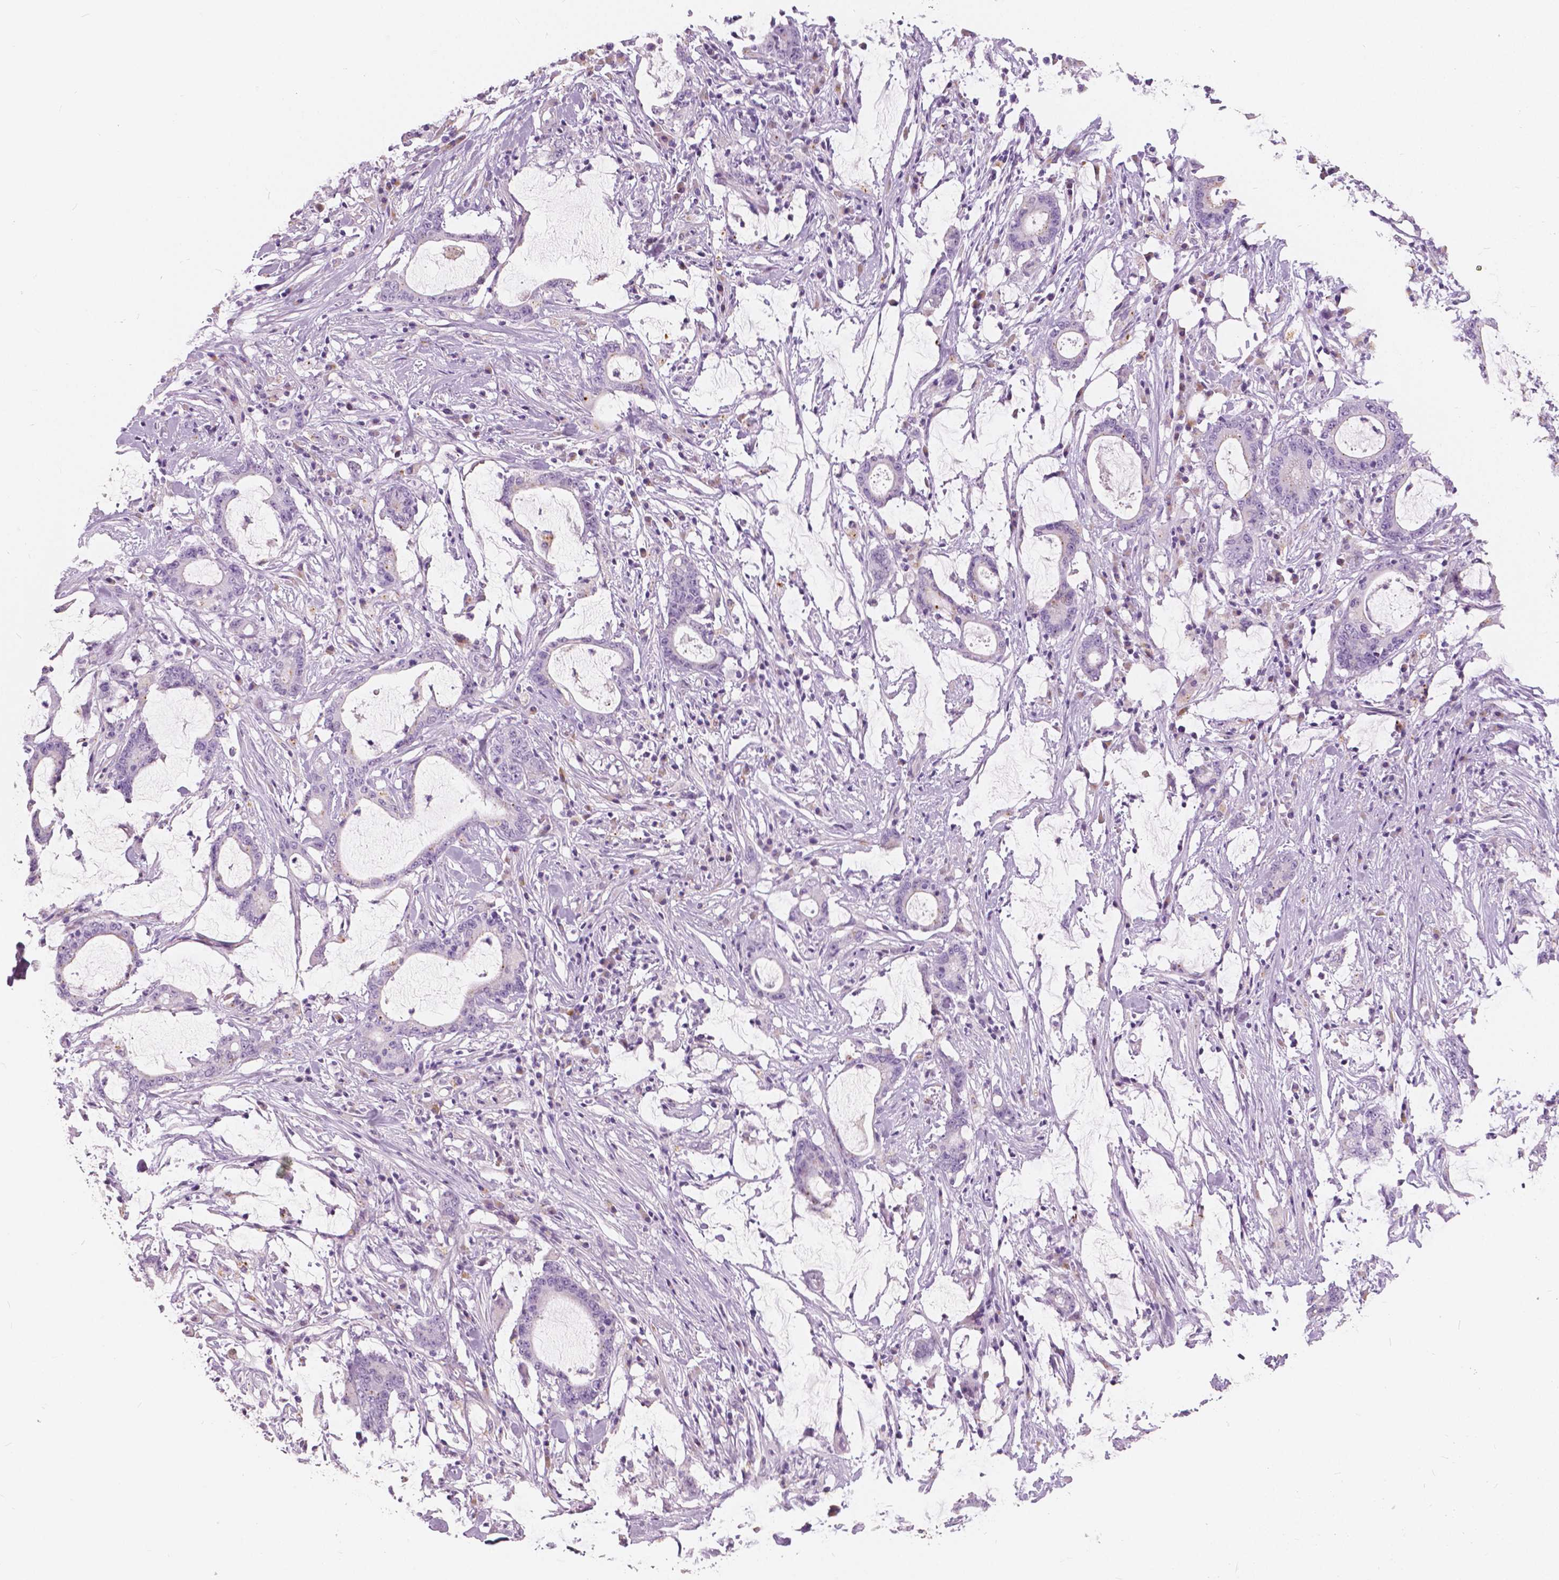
{"staining": {"intensity": "negative", "quantity": "none", "location": "none"}, "tissue": "stomach cancer", "cell_type": "Tumor cells", "image_type": "cancer", "snomed": [{"axis": "morphology", "description": "Adenocarcinoma, NOS"}, {"axis": "topography", "description": "Stomach, upper"}], "caption": "This is an immunohistochemistry (IHC) image of human stomach adenocarcinoma. There is no expression in tumor cells.", "gene": "A4GNT", "patient": {"sex": "male", "age": 68}}